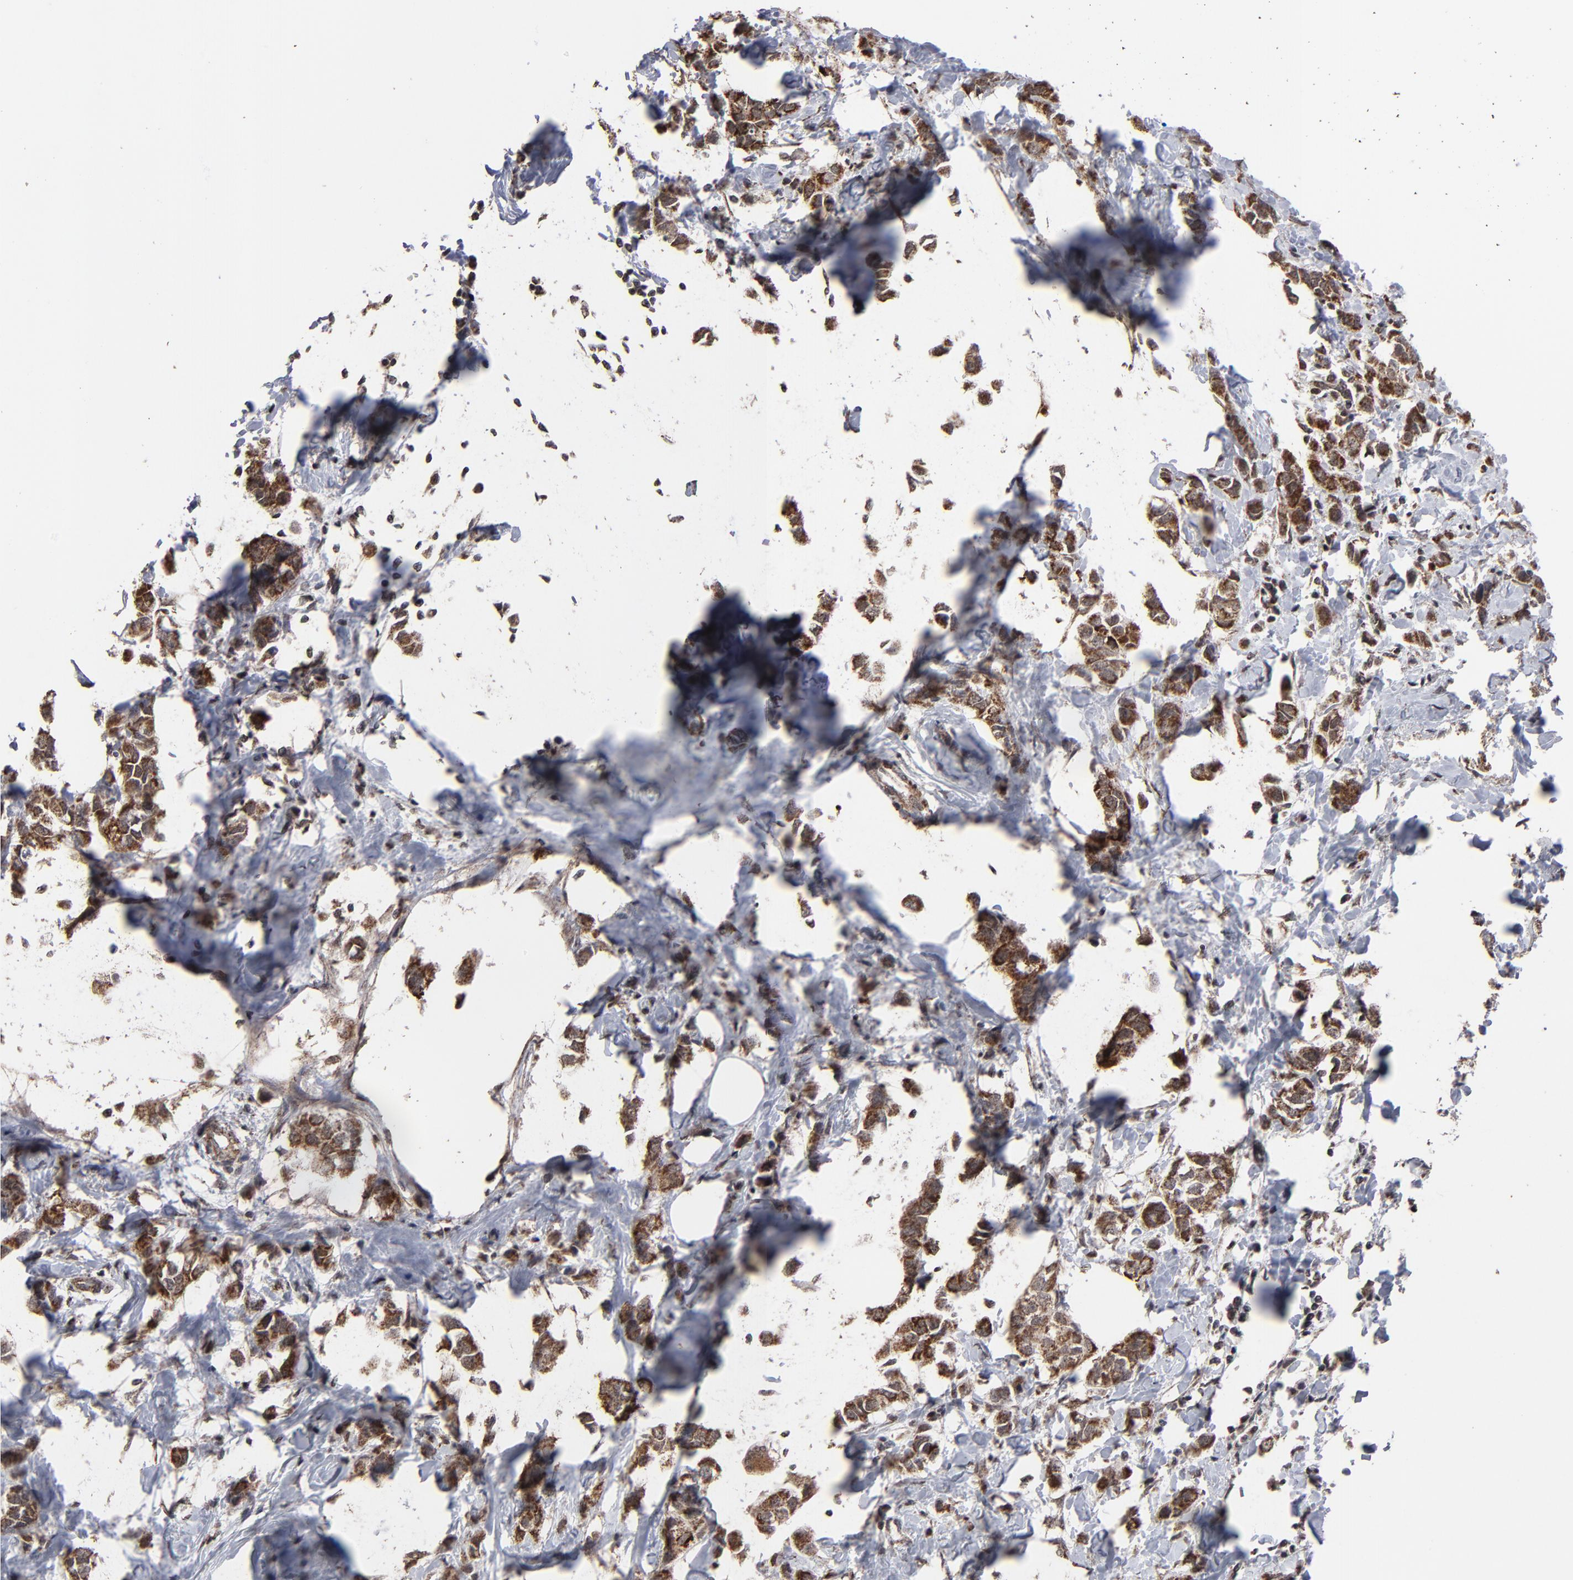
{"staining": {"intensity": "moderate", "quantity": ">75%", "location": "cytoplasmic/membranous"}, "tissue": "breast cancer", "cell_type": "Tumor cells", "image_type": "cancer", "snomed": [{"axis": "morphology", "description": "Normal tissue, NOS"}, {"axis": "morphology", "description": "Duct carcinoma"}, {"axis": "topography", "description": "Breast"}], "caption": "A brown stain shows moderate cytoplasmic/membranous positivity of a protein in infiltrating ductal carcinoma (breast) tumor cells.", "gene": "BNIP3", "patient": {"sex": "female", "age": 50}}